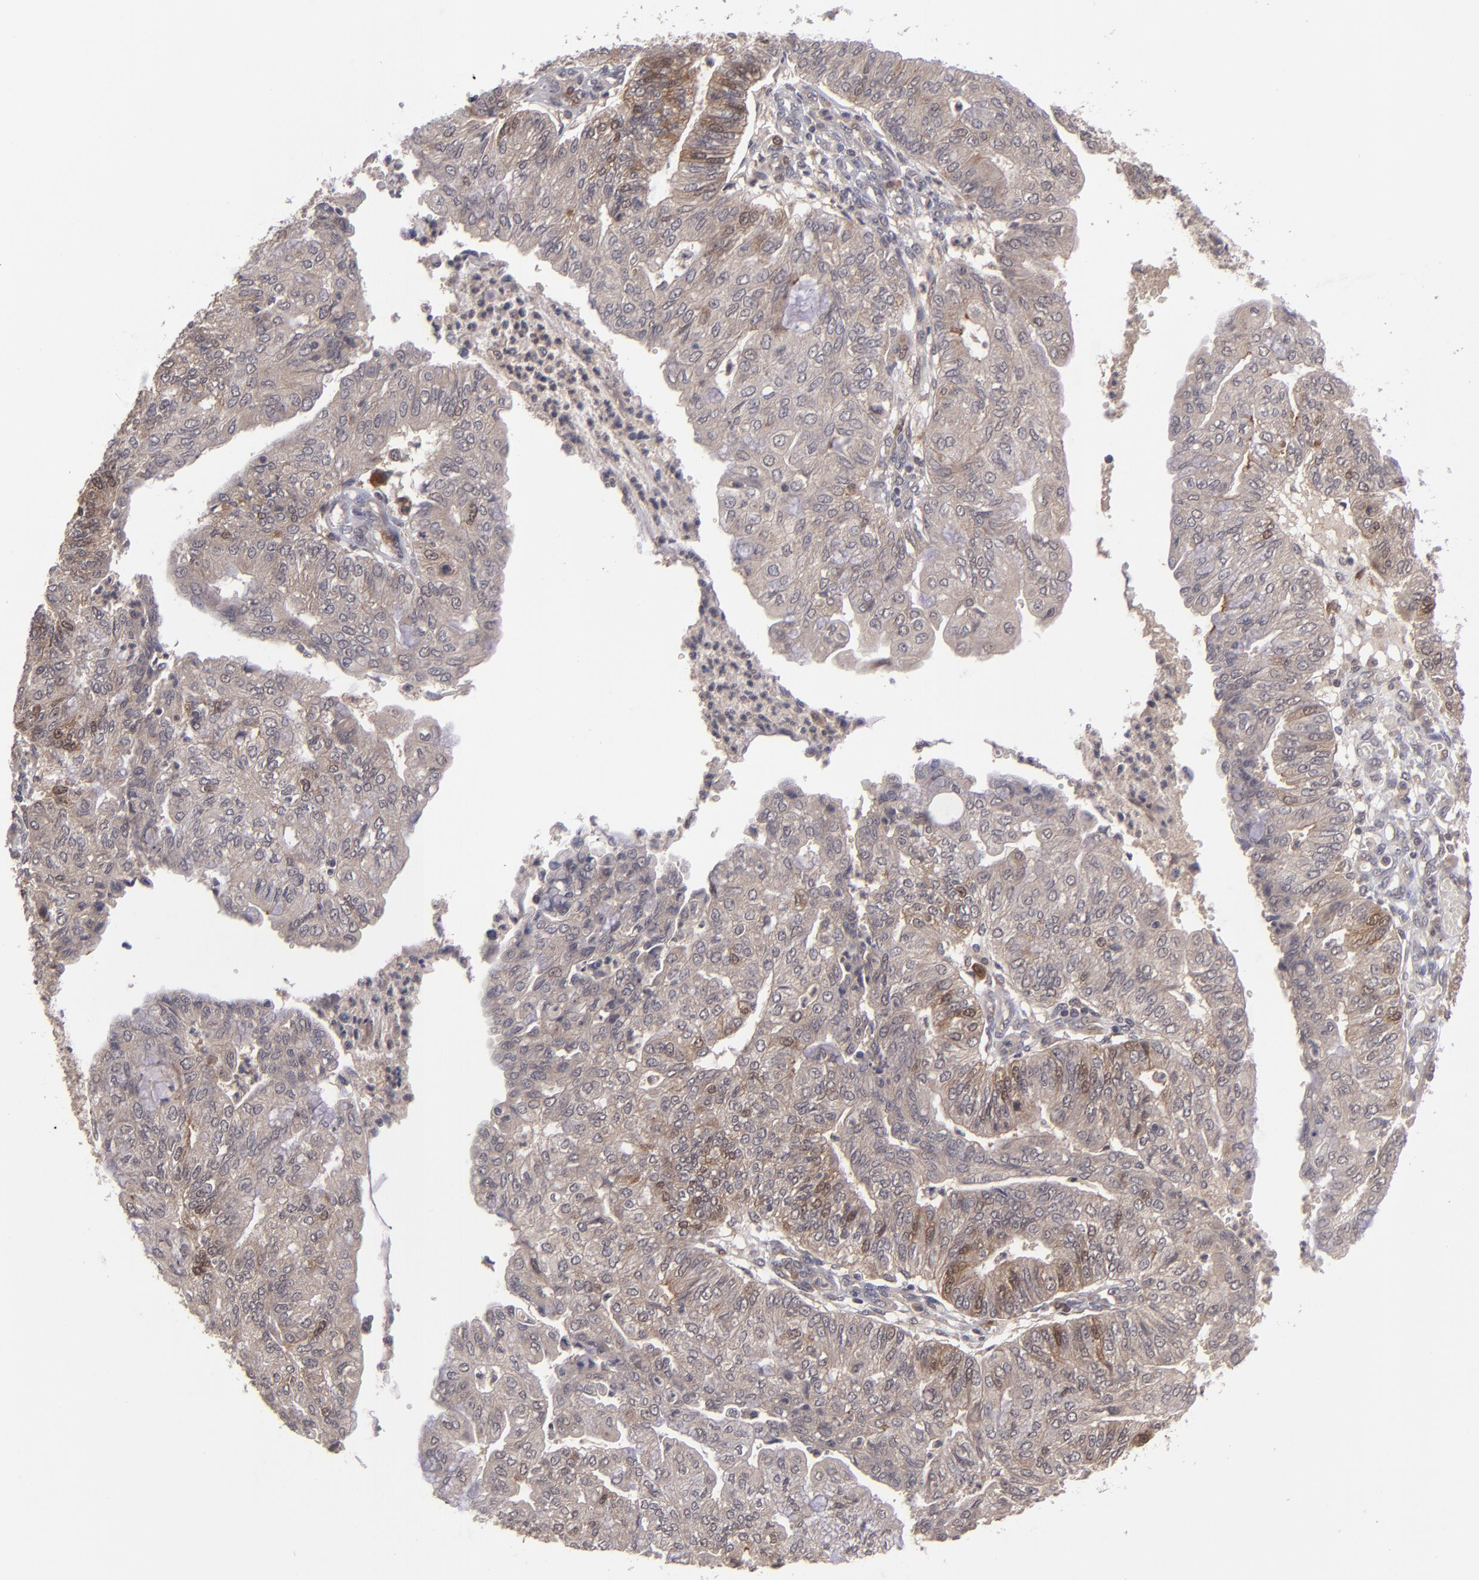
{"staining": {"intensity": "moderate", "quantity": ">75%", "location": "cytoplasmic/membranous"}, "tissue": "endometrial cancer", "cell_type": "Tumor cells", "image_type": "cancer", "snomed": [{"axis": "morphology", "description": "Adenocarcinoma, NOS"}, {"axis": "topography", "description": "Endometrium"}], "caption": "About >75% of tumor cells in human endometrial adenocarcinoma demonstrate moderate cytoplasmic/membranous protein staining as visualized by brown immunohistochemical staining.", "gene": "TYMS", "patient": {"sex": "female", "age": 59}}